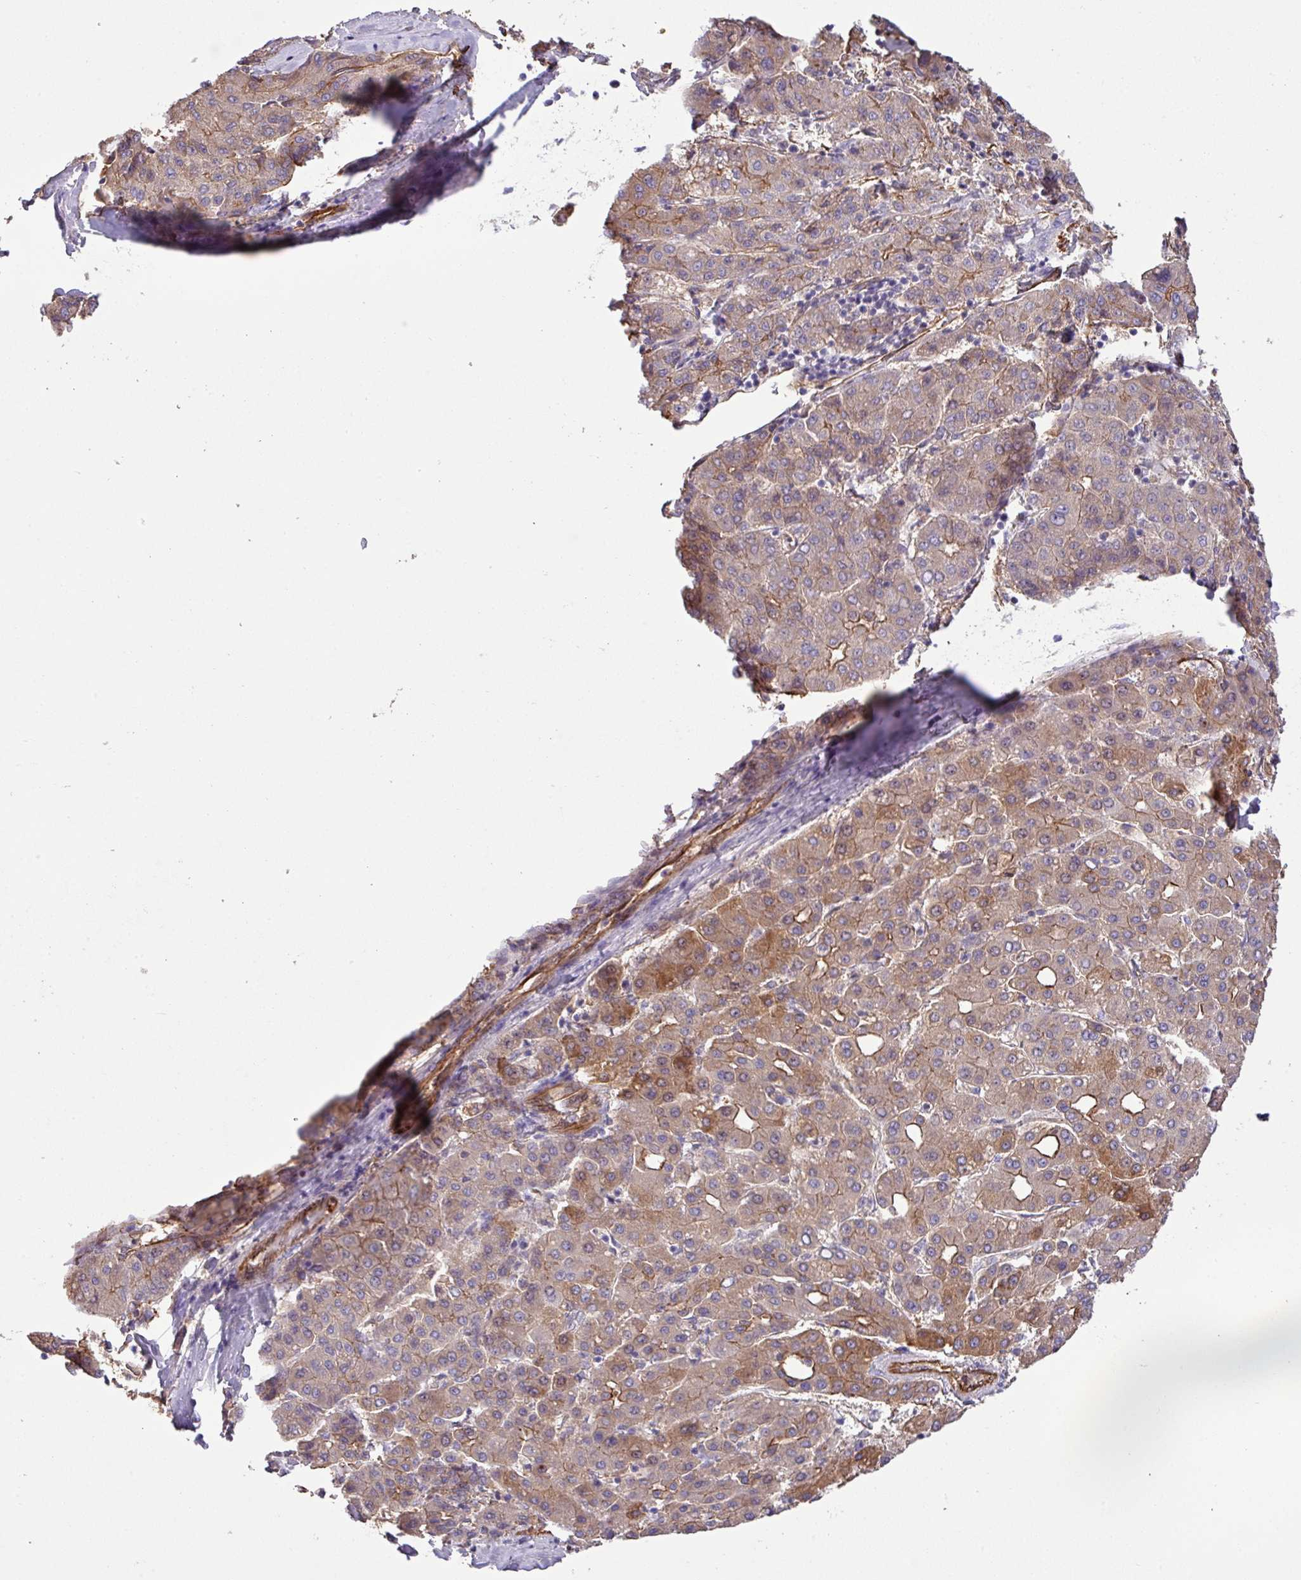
{"staining": {"intensity": "moderate", "quantity": "25%-75%", "location": "cytoplasmic/membranous"}, "tissue": "liver cancer", "cell_type": "Tumor cells", "image_type": "cancer", "snomed": [{"axis": "morphology", "description": "Carcinoma, Hepatocellular, NOS"}, {"axis": "topography", "description": "Liver"}], "caption": "Liver cancer (hepatocellular carcinoma) tissue displays moderate cytoplasmic/membranous expression in about 25%-75% of tumor cells, visualized by immunohistochemistry.", "gene": "LRRC53", "patient": {"sex": "male", "age": 65}}